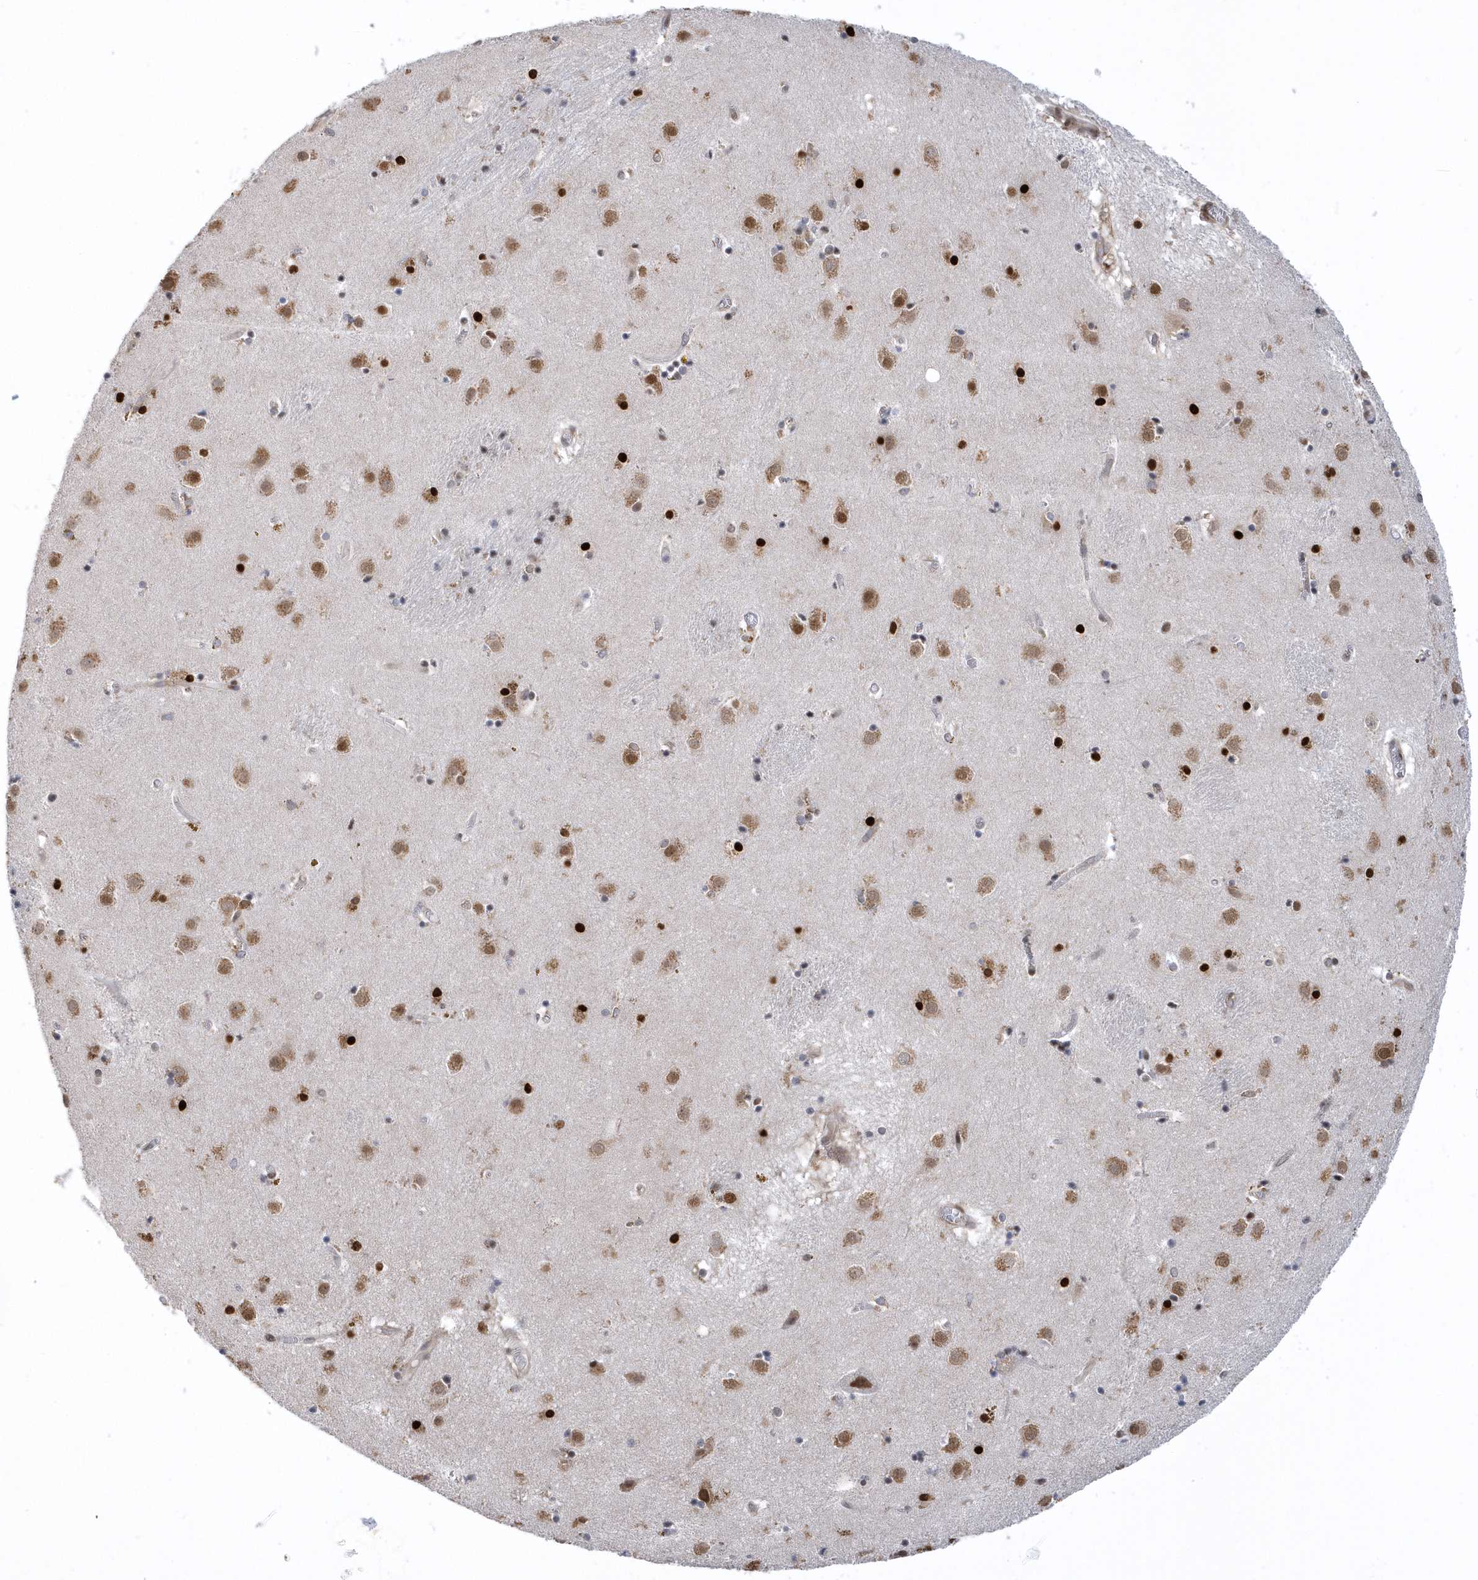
{"staining": {"intensity": "strong", "quantity": "<25%", "location": "nuclear"}, "tissue": "caudate", "cell_type": "Glial cells", "image_type": "normal", "snomed": [{"axis": "morphology", "description": "Normal tissue, NOS"}, {"axis": "topography", "description": "Lateral ventricle wall"}], "caption": "Protein analysis of benign caudate shows strong nuclear expression in approximately <25% of glial cells. The staining was performed using DAB (3,3'-diaminobenzidine) to visualize the protein expression in brown, while the nuclei were stained in blue with hematoxylin (Magnification: 20x).", "gene": "PHF1", "patient": {"sex": "male", "age": 70}}